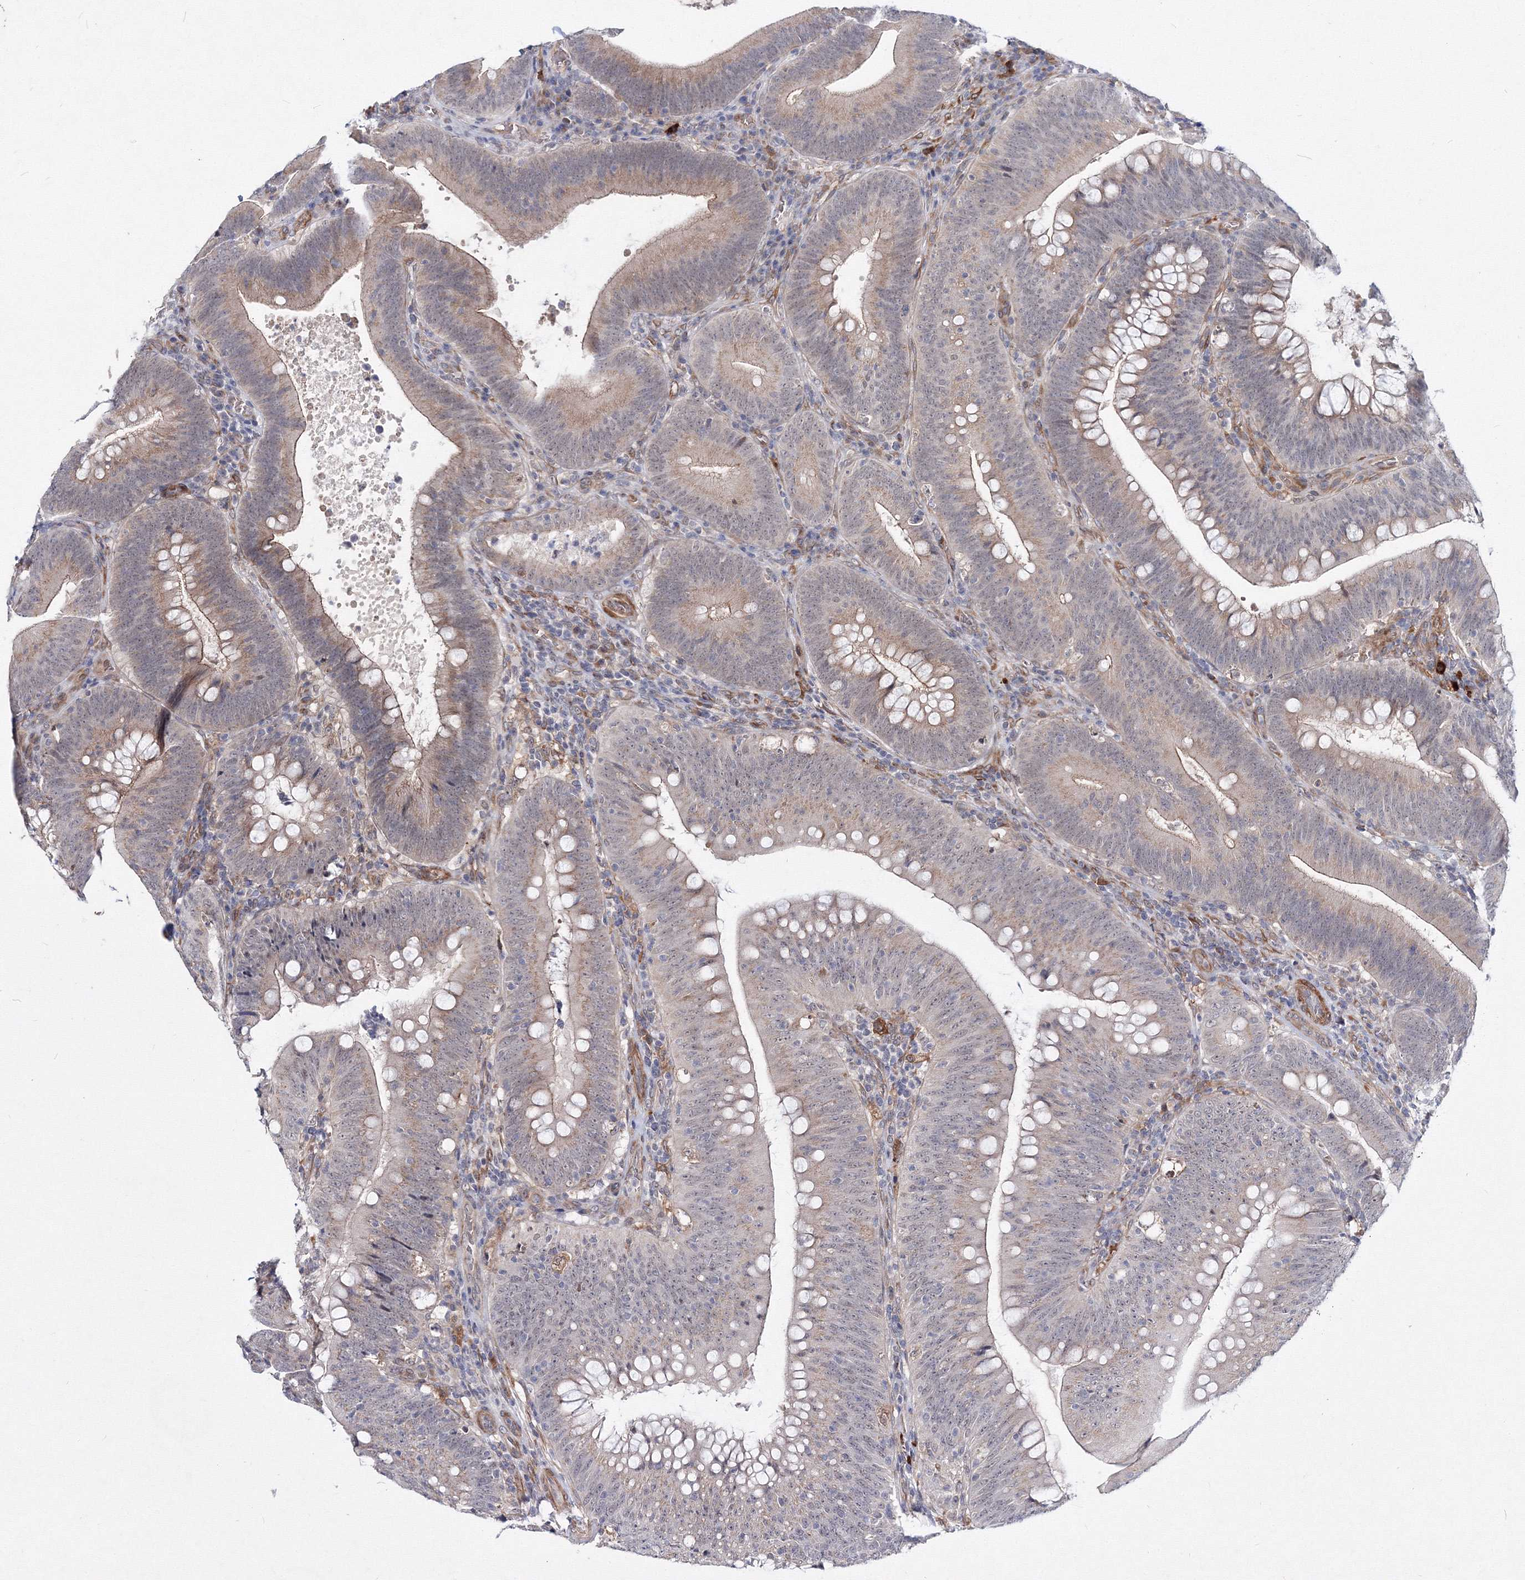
{"staining": {"intensity": "weak", "quantity": "25%-75%", "location": "cytoplasmic/membranous"}, "tissue": "colorectal cancer", "cell_type": "Tumor cells", "image_type": "cancer", "snomed": [{"axis": "morphology", "description": "Normal tissue, NOS"}, {"axis": "topography", "description": "Colon"}], "caption": "Colorectal cancer stained for a protein demonstrates weak cytoplasmic/membranous positivity in tumor cells. (IHC, brightfield microscopy, high magnification).", "gene": "C11orf52", "patient": {"sex": "female", "age": 82}}